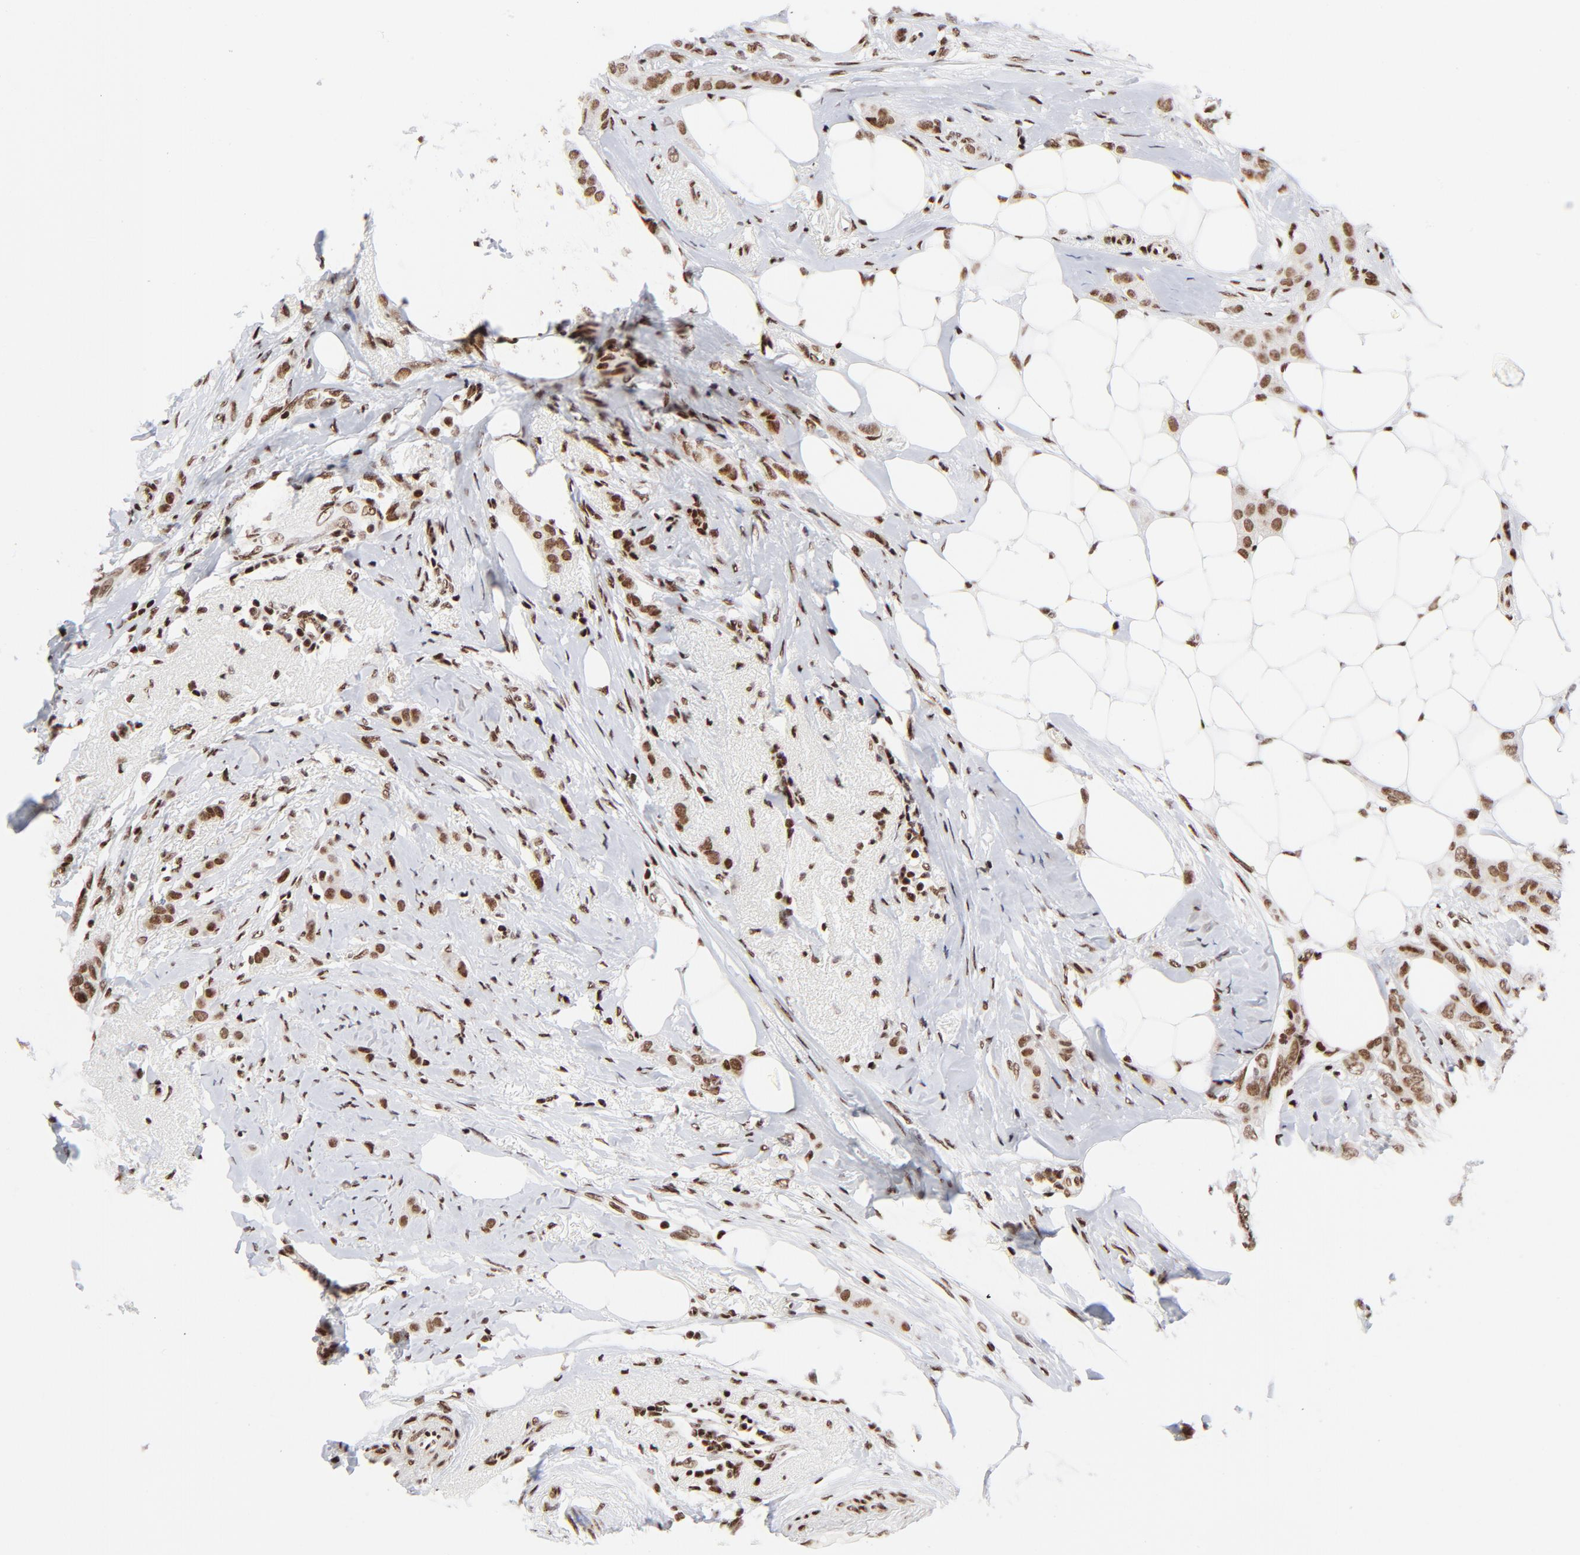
{"staining": {"intensity": "moderate", "quantity": ">75%", "location": "nuclear"}, "tissue": "breast cancer", "cell_type": "Tumor cells", "image_type": "cancer", "snomed": [{"axis": "morphology", "description": "Lobular carcinoma"}, {"axis": "topography", "description": "Breast"}], "caption": "Immunohistochemical staining of breast cancer exhibits medium levels of moderate nuclear protein positivity in about >75% of tumor cells.", "gene": "NFYB", "patient": {"sex": "female", "age": 55}}